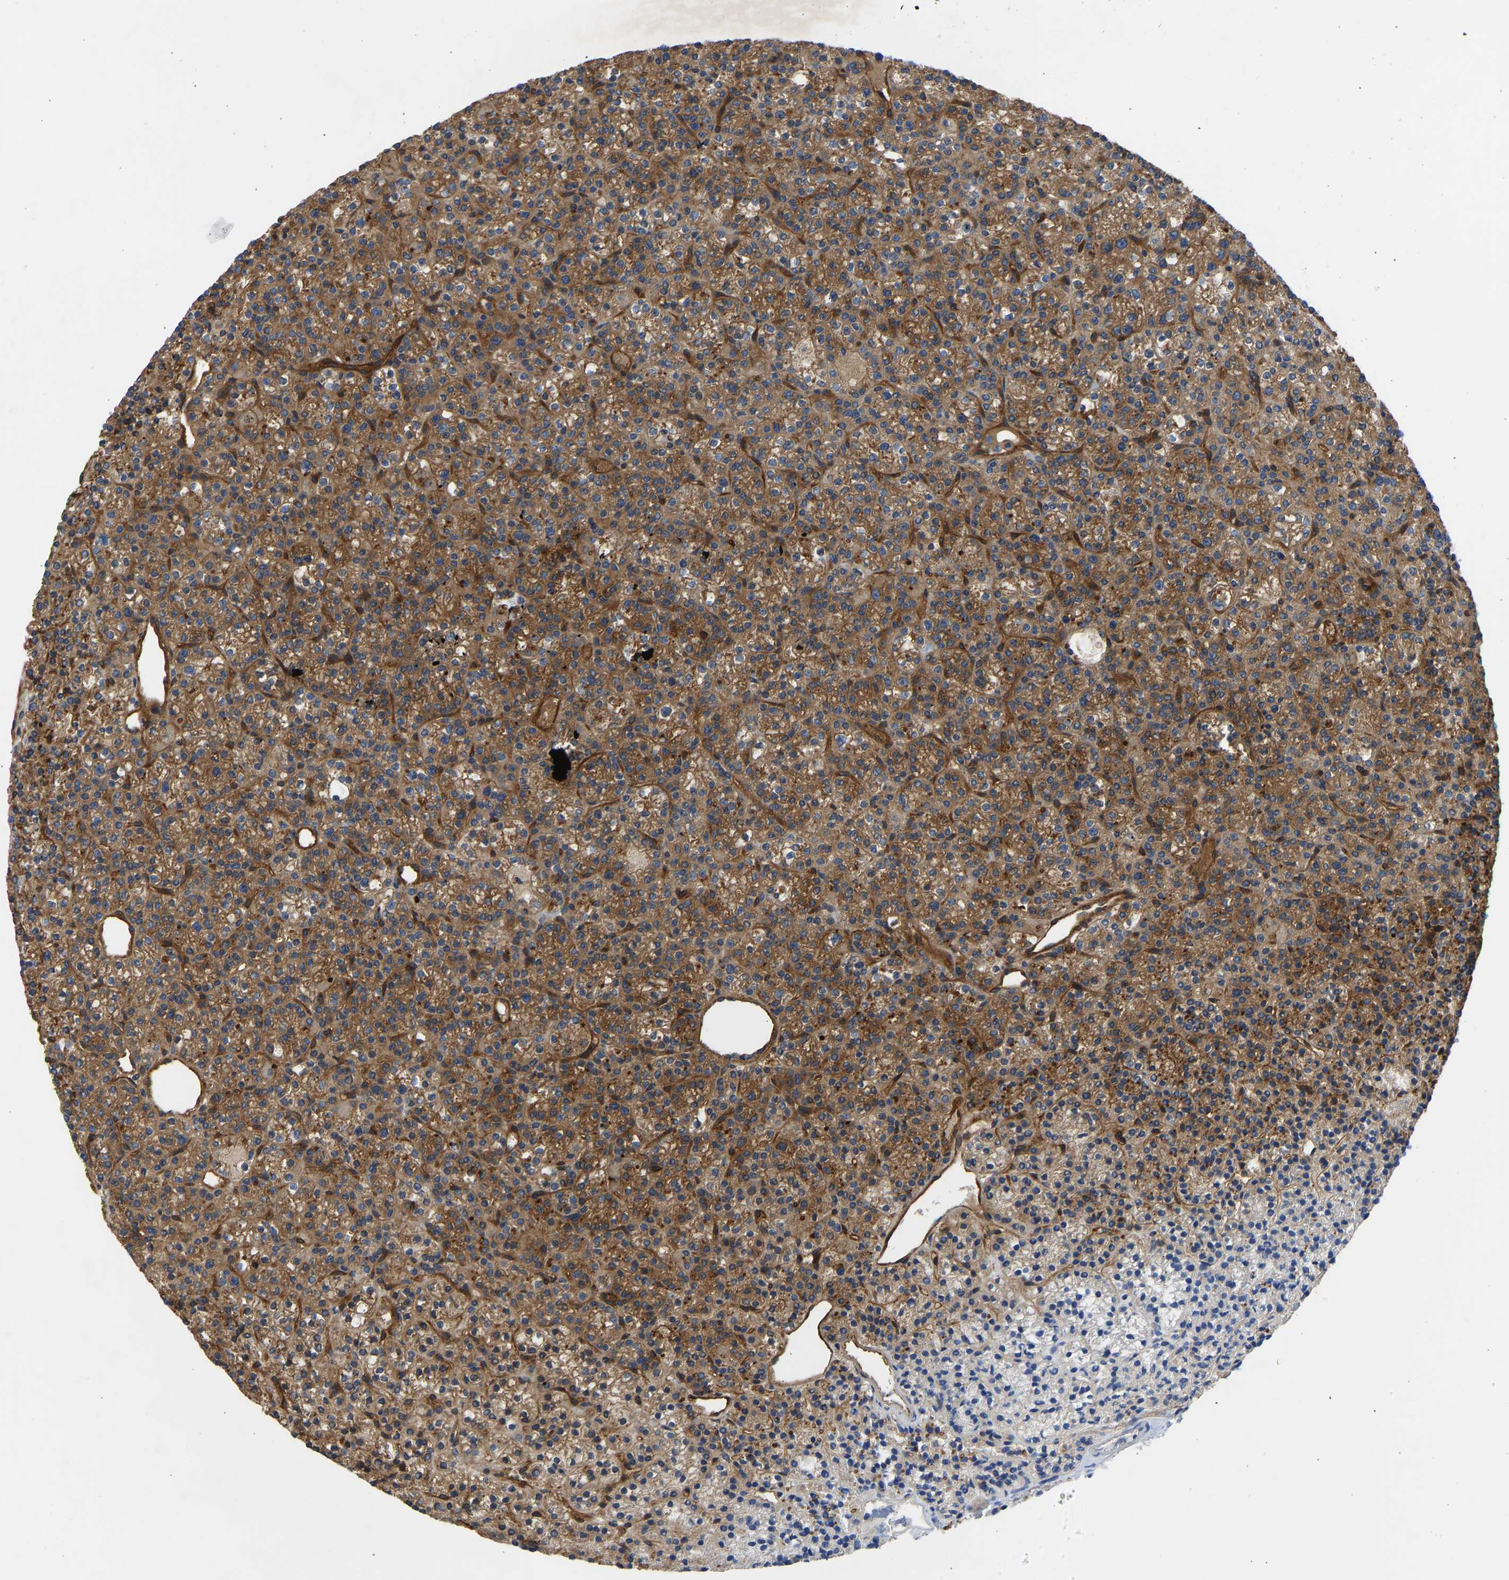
{"staining": {"intensity": "moderate", "quantity": ">75%", "location": "cytoplasmic/membranous"}, "tissue": "parathyroid gland", "cell_type": "Glandular cells", "image_type": "normal", "snomed": [{"axis": "morphology", "description": "Normal tissue, NOS"}, {"axis": "morphology", "description": "Adenoma, NOS"}, {"axis": "topography", "description": "Parathyroid gland"}], "caption": "IHC photomicrograph of benign parathyroid gland: parathyroid gland stained using immunohistochemistry exhibits medium levels of moderate protein expression localized specifically in the cytoplasmic/membranous of glandular cells, appearing as a cytoplasmic/membranous brown color.", "gene": "MYO1C", "patient": {"sex": "female", "age": 64}}